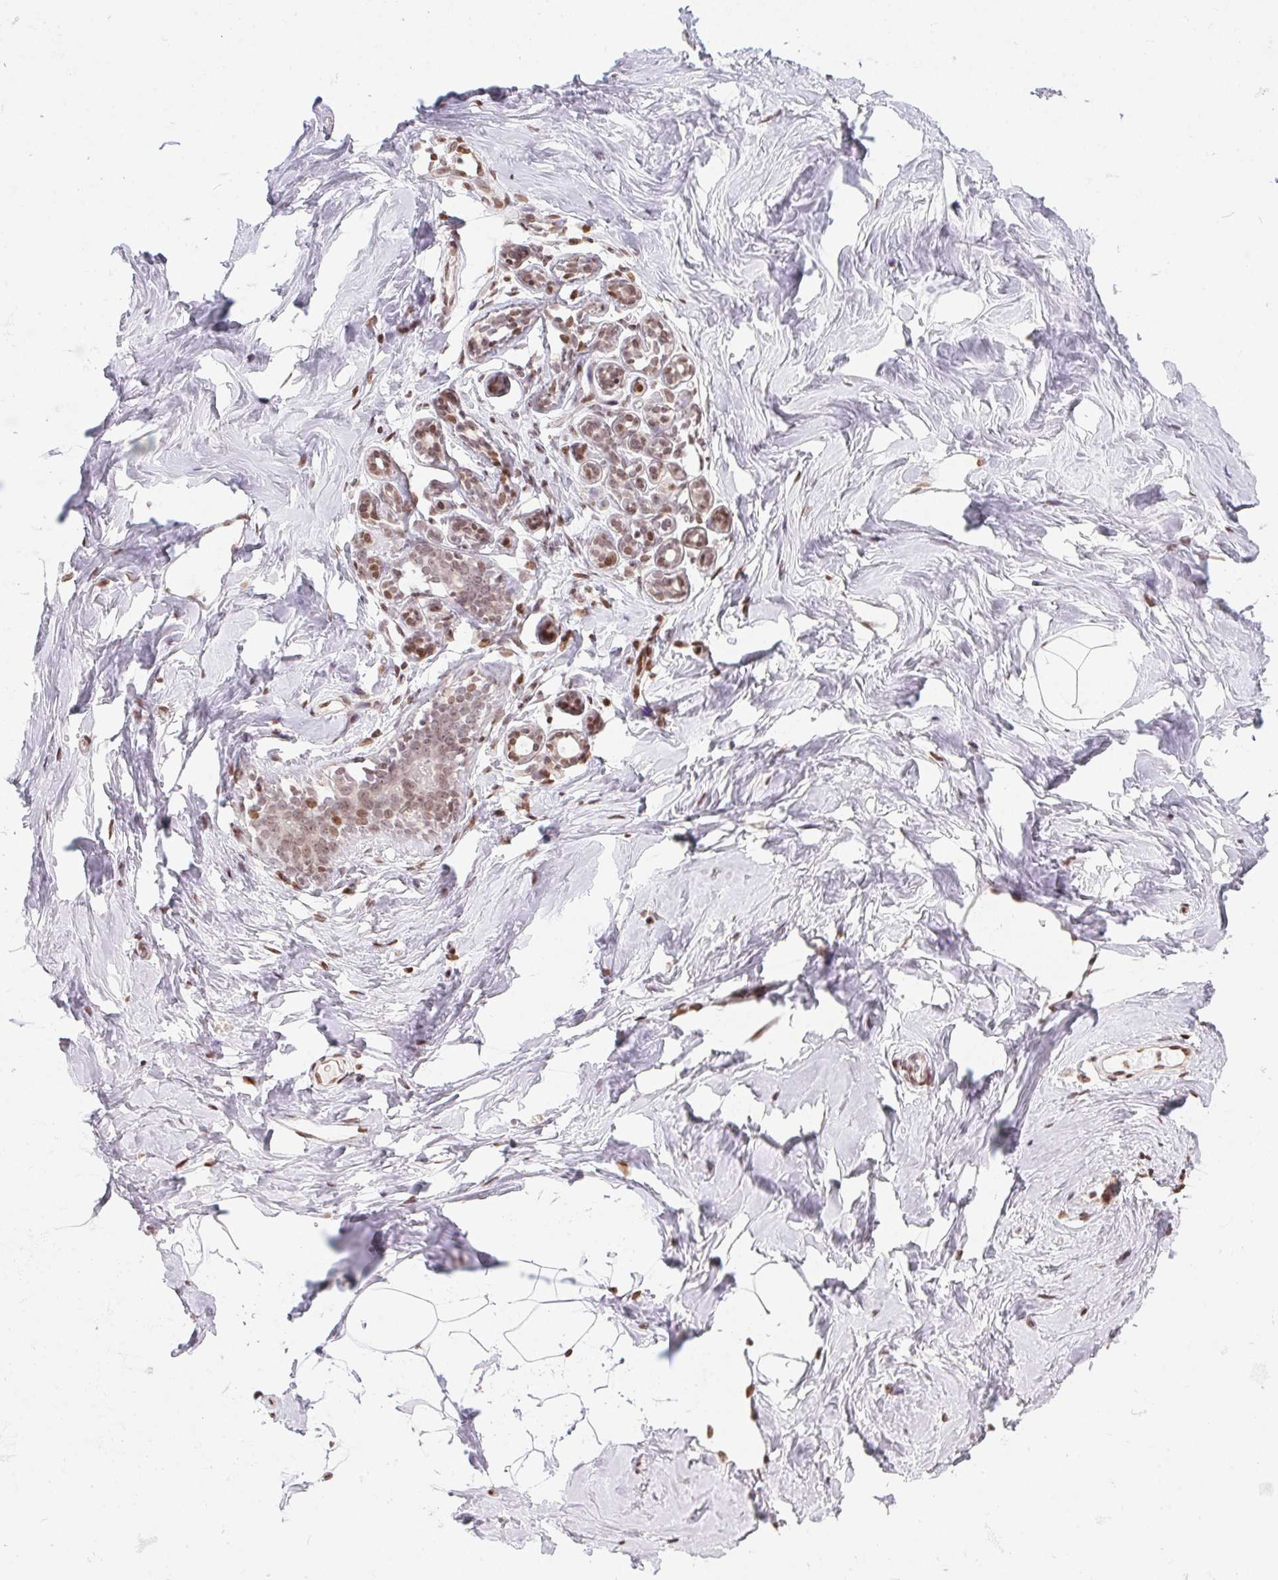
{"staining": {"intensity": "moderate", "quantity": "25%-75%", "location": "nuclear"}, "tissue": "breast", "cell_type": "Adipocytes", "image_type": "normal", "snomed": [{"axis": "morphology", "description": "Normal tissue, NOS"}, {"axis": "topography", "description": "Breast"}], "caption": "Protein analysis of normal breast displays moderate nuclear positivity in about 25%-75% of adipocytes. Immunohistochemistry stains the protein of interest in brown and the nuclei are stained blue.", "gene": "RNF181", "patient": {"sex": "female", "age": 32}}